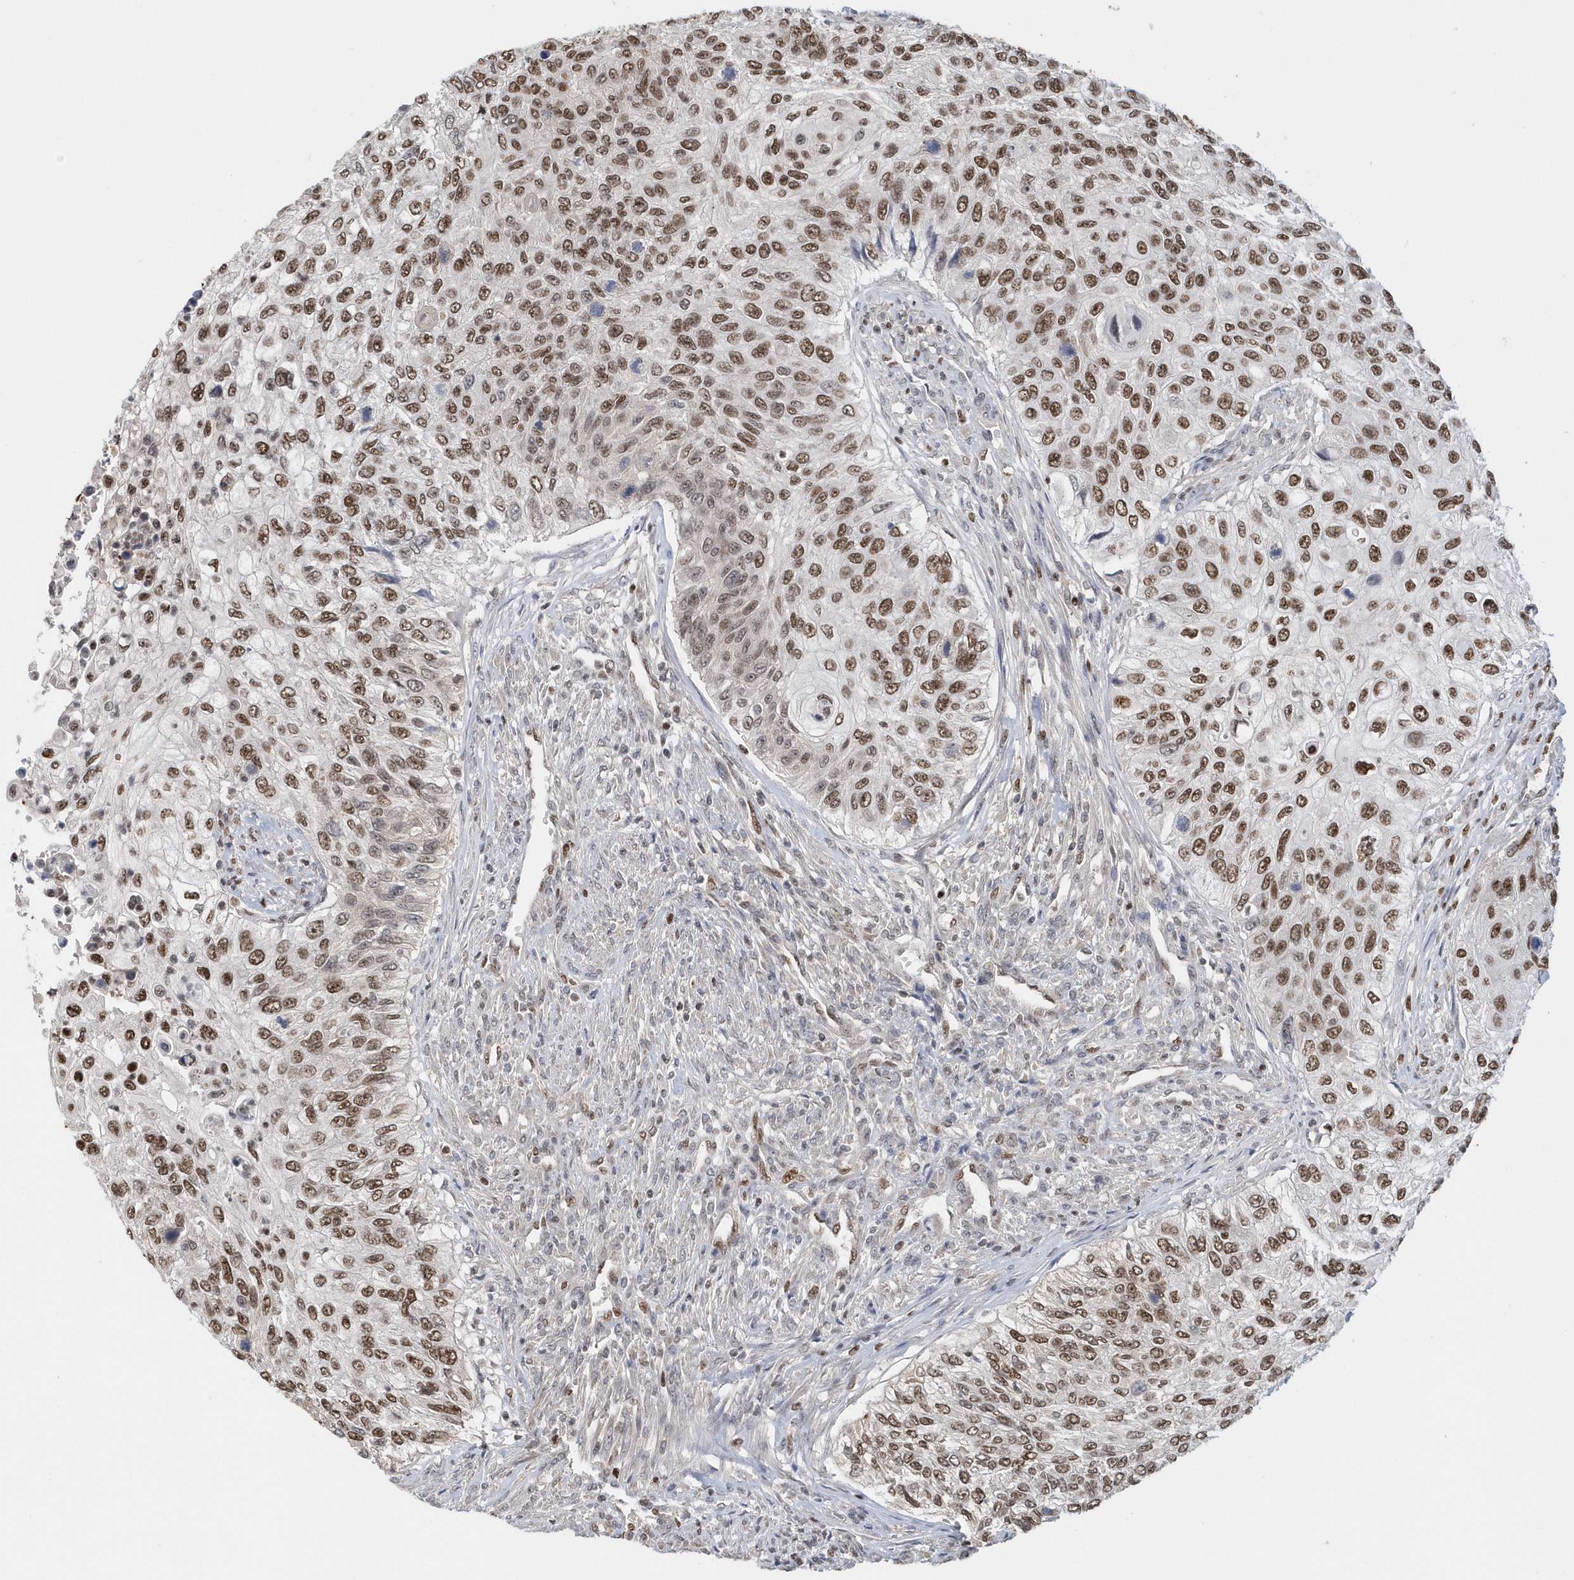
{"staining": {"intensity": "strong", "quantity": ">75%", "location": "nuclear"}, "tissue": "urothelial cancer", "cell_type": "Tumor cells", "image_type": "cancer", "snomed": [{"axis": "morphology", "description": "Urothelial carcinoma, High grade"}, {"axis": "topography", "description": "Urinary bladder"}], "caption": "Protein analysis of urothelial cancer tissue exhibits strong nuclear positivity in approximately >75% of tumor cells.", "gene": "SUMO2", "patient": {"sex": "female", "age": 60}}